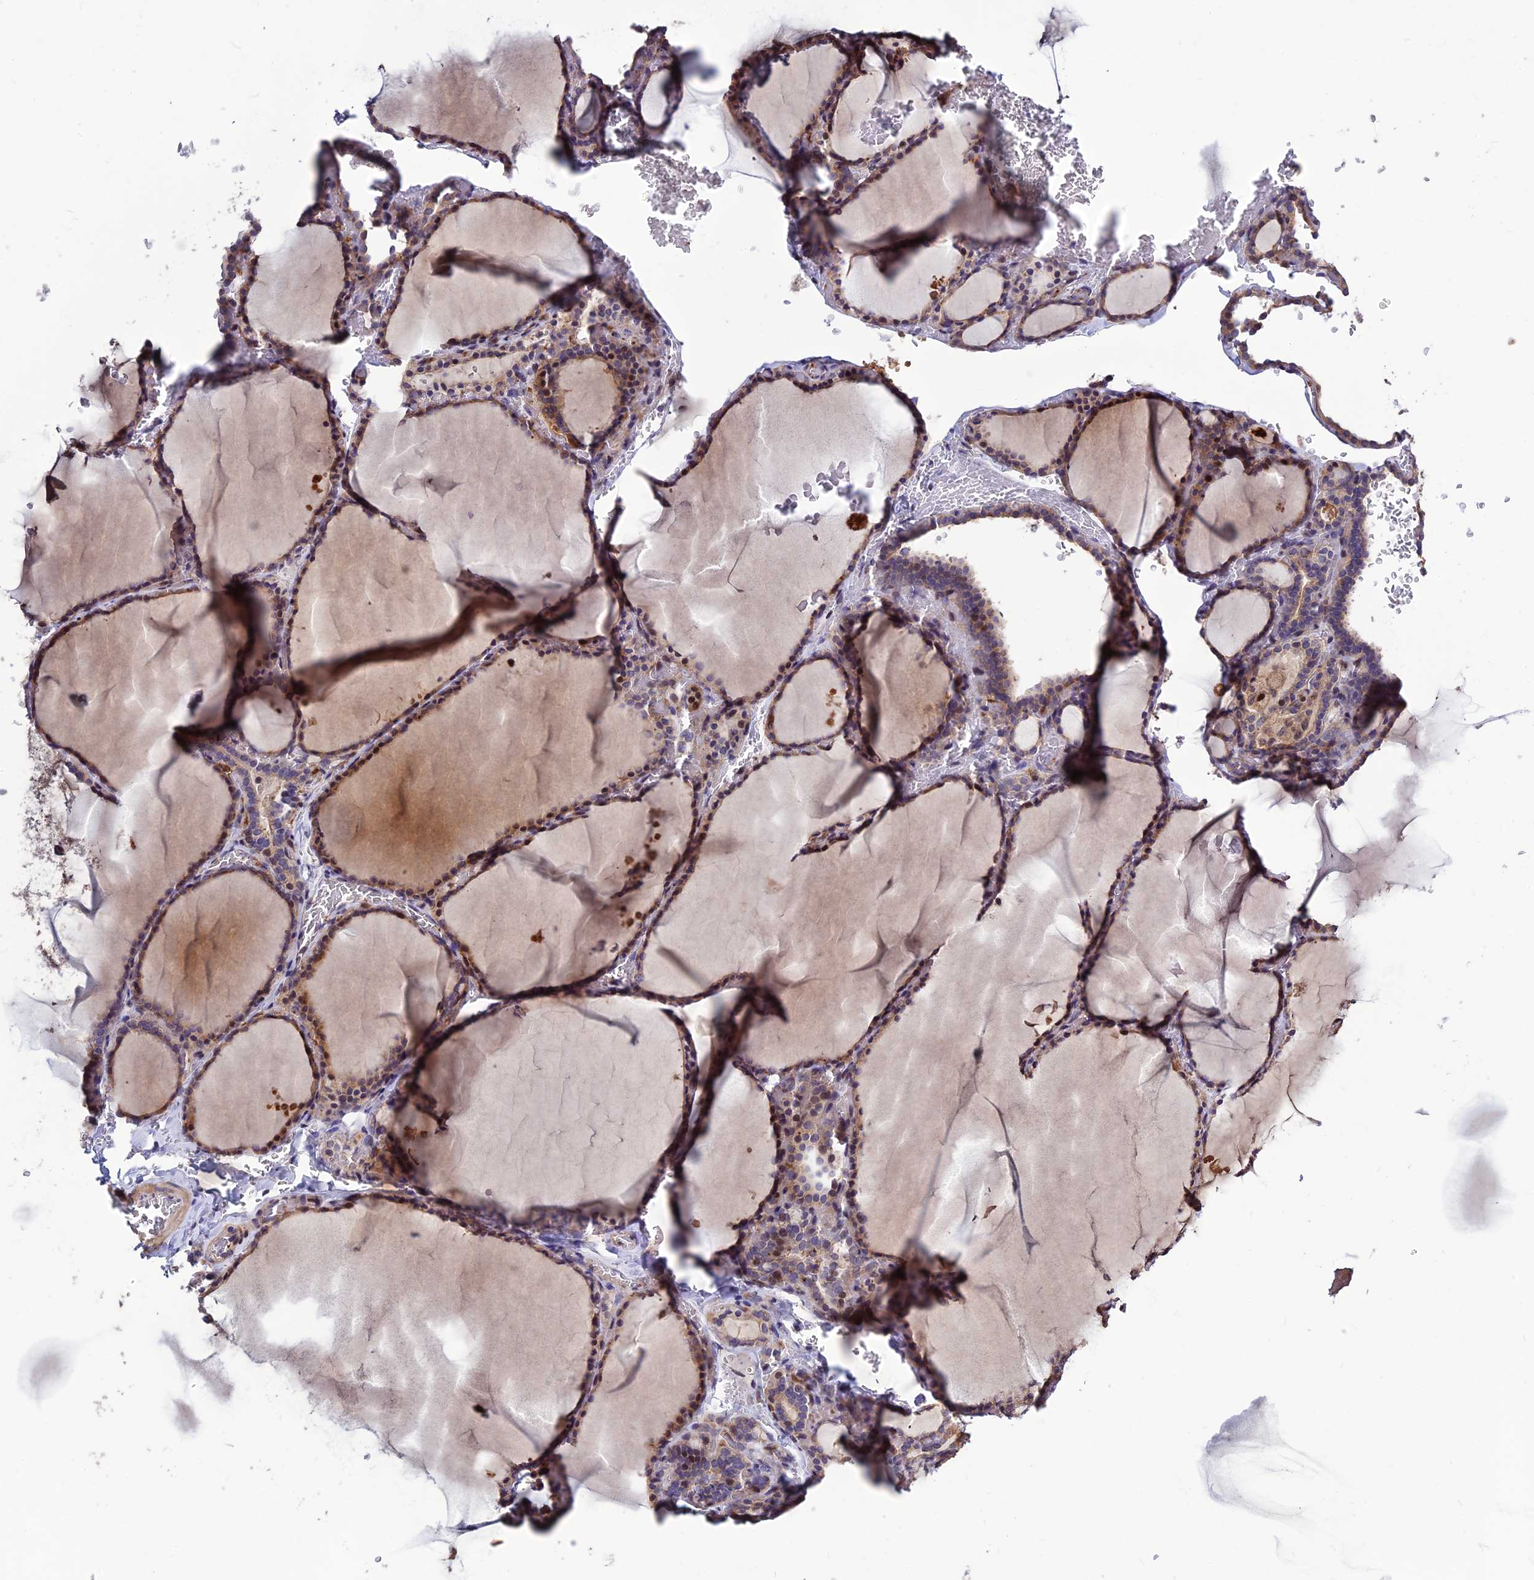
{"staining": {"intensity": "moderate", "quantity": ">75%", "location": "cytoplasmic/membranous"}, "tissue": "thyroid gland", "cell_type": "Glandular cells", "image_type": "normal", "snomed": [{"axis": "morphology", "description": "Normal tissue, NOS"}, {"axis": "topography", "description": "Thyroid gland"}], "caption": "Immunohistochemistry of unremarkable thyroid gland displays medium levels of moderate cytoplasmic/membranous staining in approximately >75% of glandular cells. (Brightfield microscopy of DAB IHC at high magnification).", "gene": "SPG21", "patient": {"sex": "female", "age": 39}}